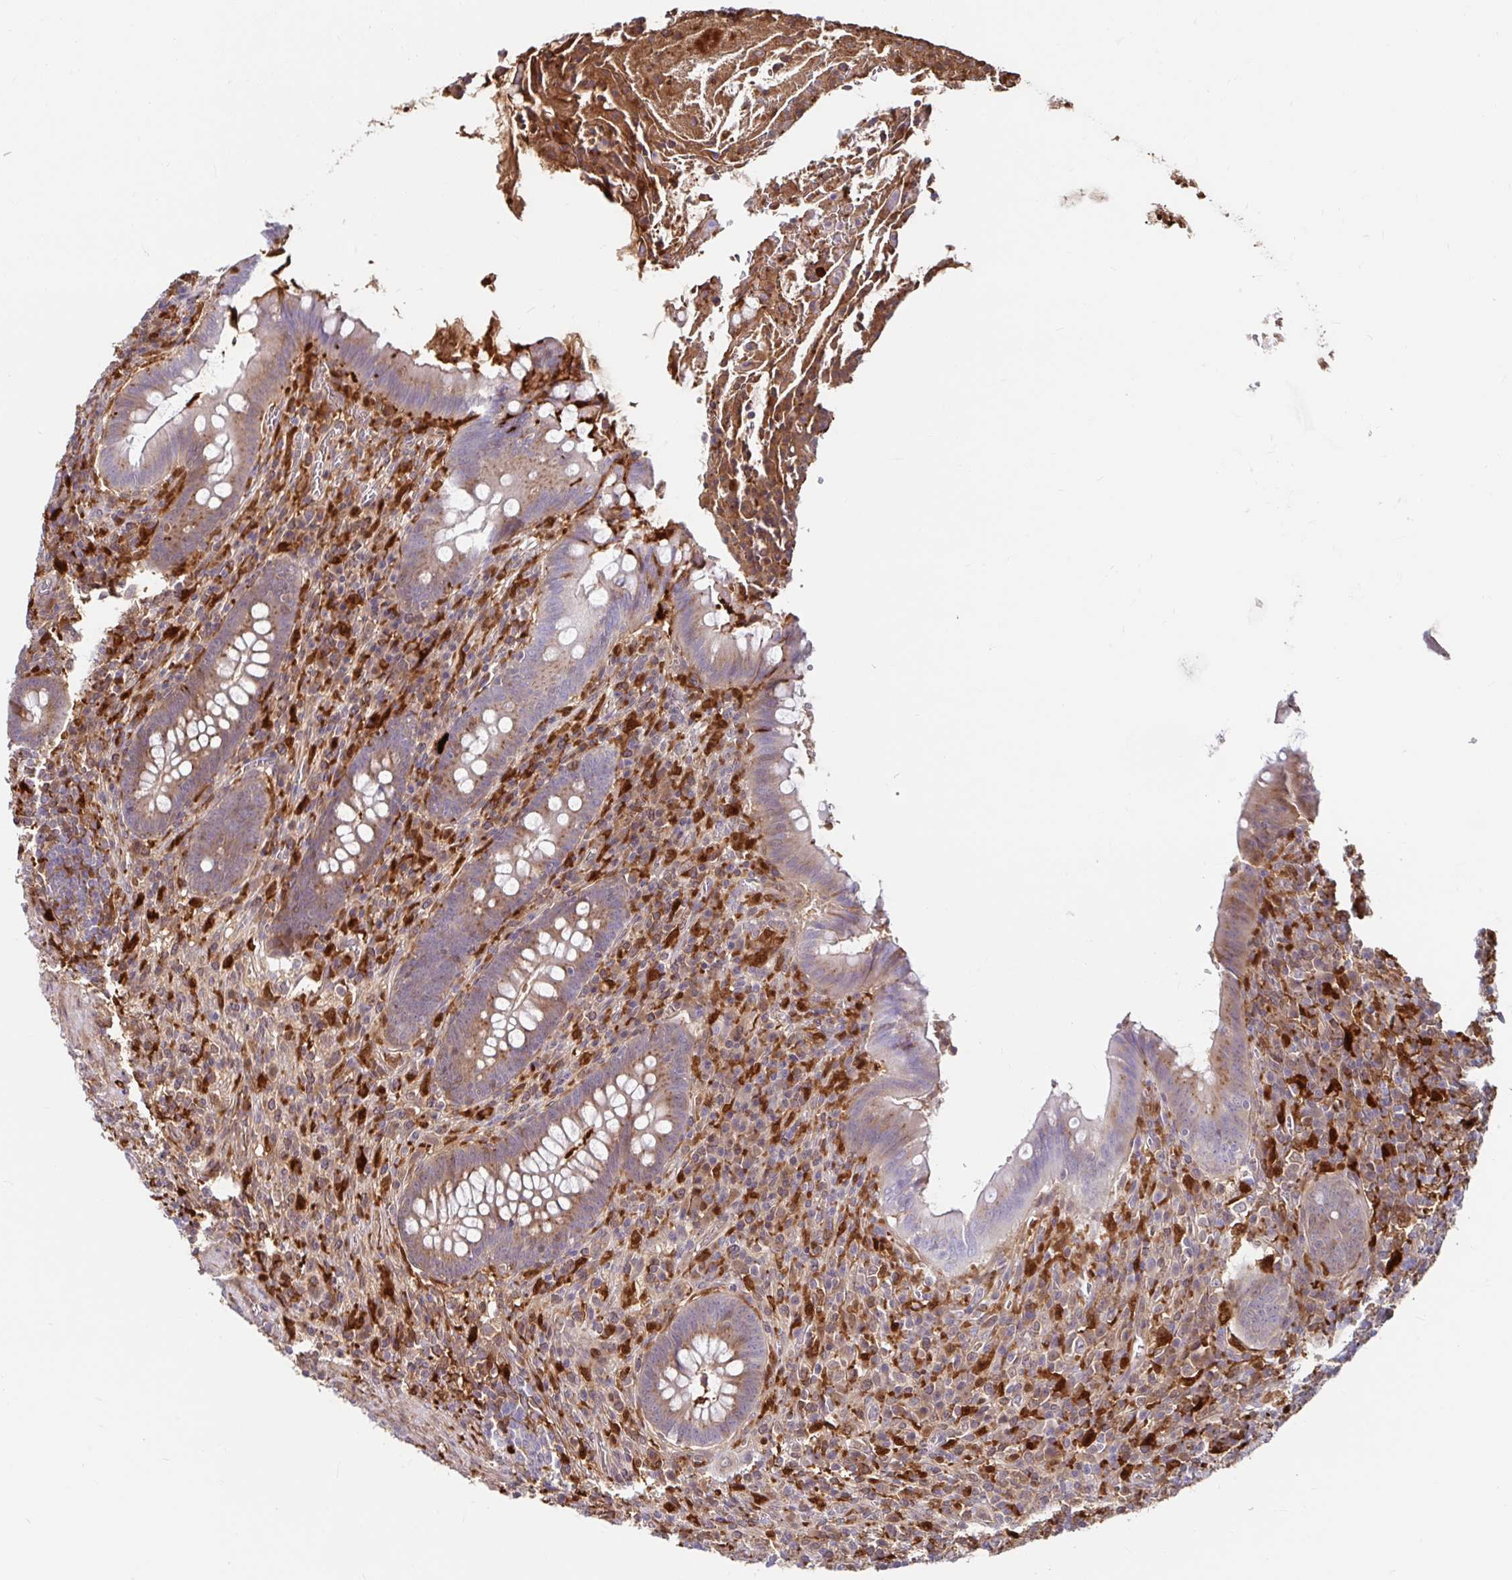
{"staining": {"intensity": "moderate", "quantity": ">75%", "location": "cytoplasmic/membranous"}, "tissue": "appendix", "cell_type": "Glandular cells", "image_type": "normal", "snomed": [{"axis": "morphology", "description": "Normal tissue, NOS"}, {"axis": "topography", "description": "Appendix"}], "caption": "This photomicrograph demonstrates benign appendix stained with immunohistochemistry to label a protein in brown. The cytoplasmic/membranous of glandular cells show moderate positivity for the protein. Nuclei are counter-stained blue.", "gene": "BLVRA", "patient": {"sex": "female", "age": 43}}